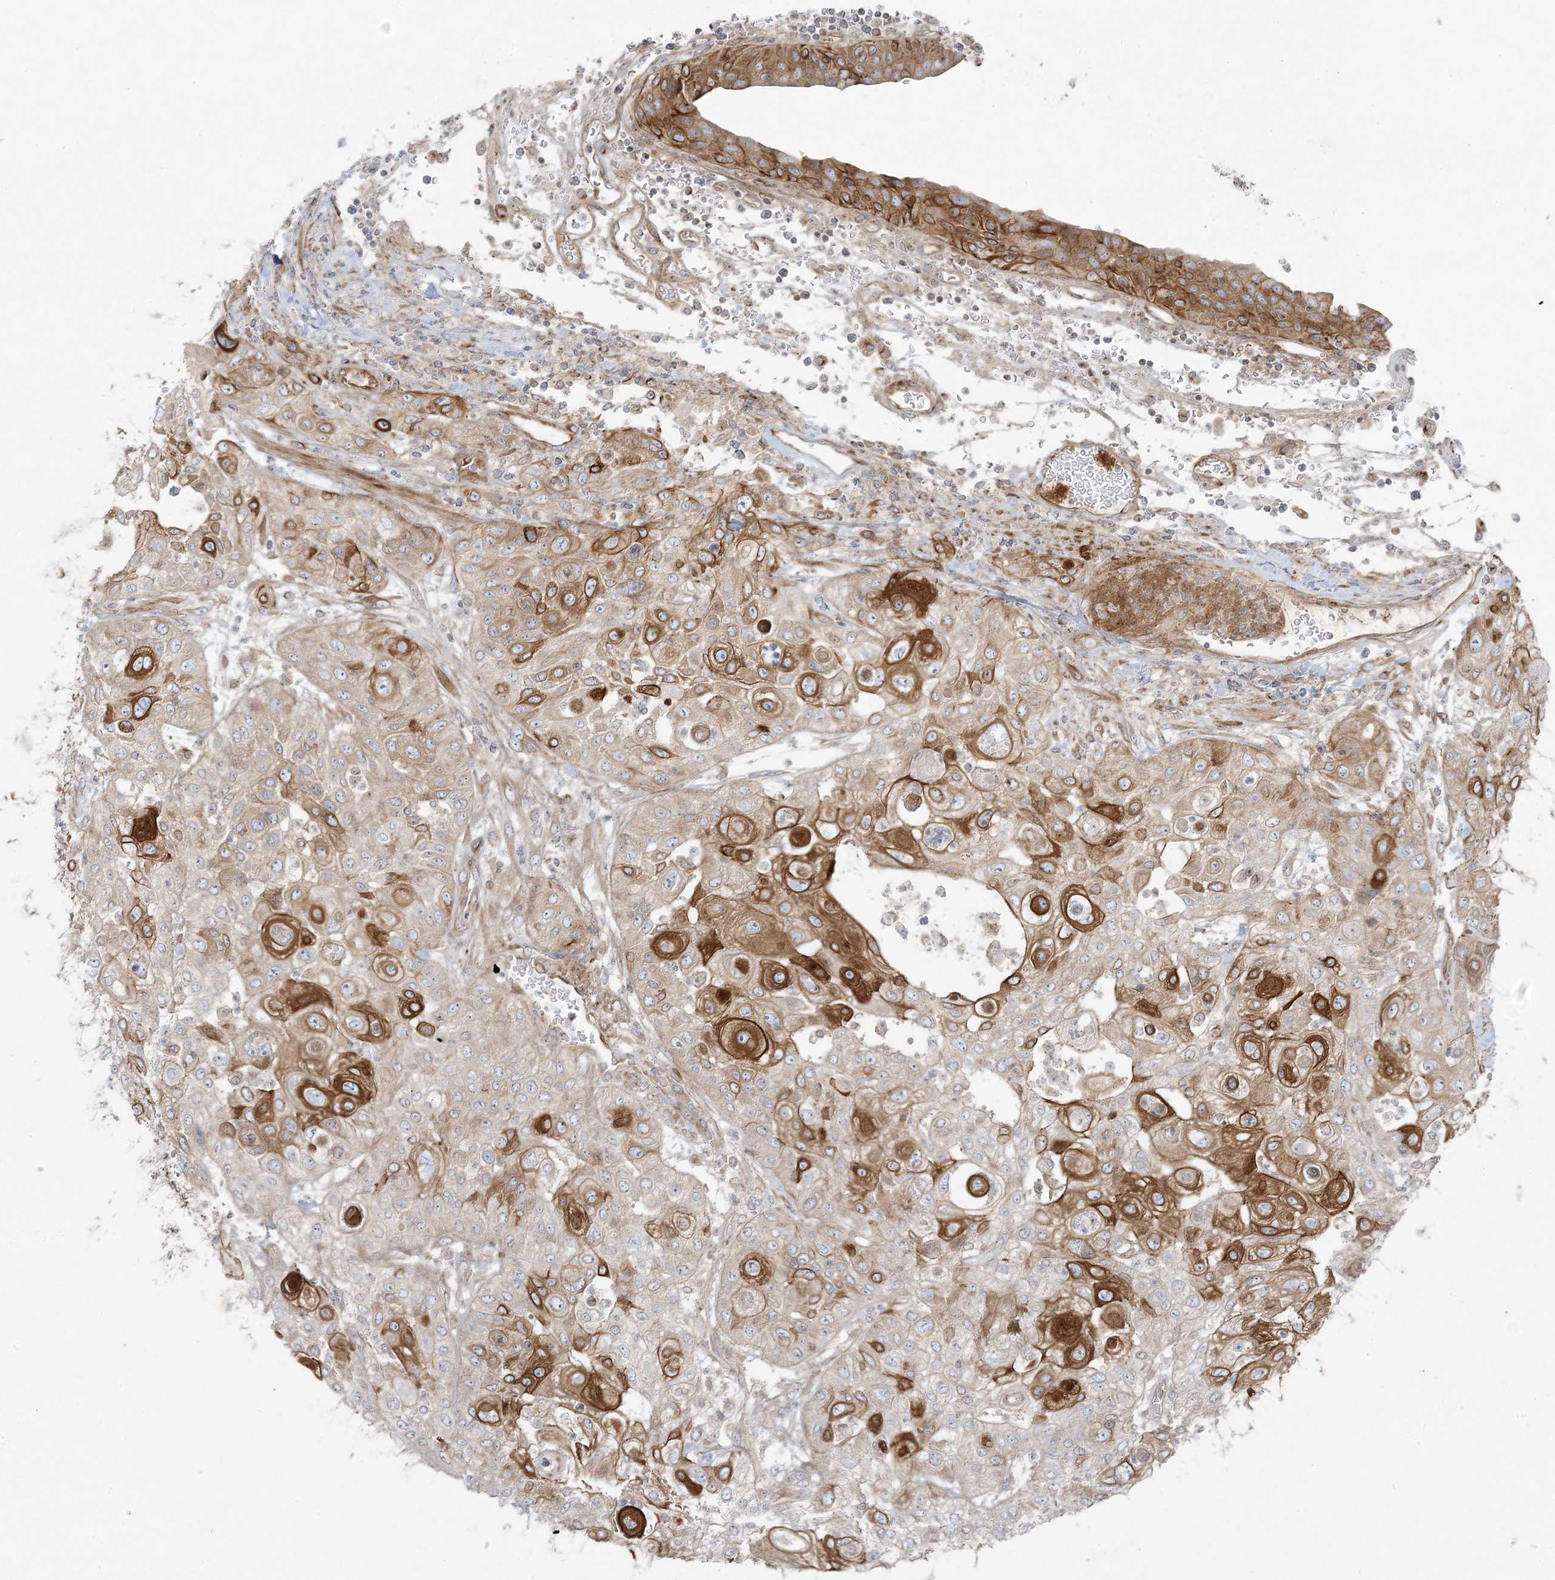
{"staining": {"intensity": "strong", "quantity": "25%-75%", "location": "cytoplasmic/membranous"}, "tissue": "urothelial cancer", "cell_type": "Tumor cells", "image_type": "cancer", "snomed": [{"axis": "morphology", "description": "Urothelial carcinoma, High grade"}, {"axis": "topography", "description": "Urinary bladder"}], "caption": "Immunohistochemistry (IHC) (DAB (3,3'-diaminobenzidine)) staining of high-grade urothelial carcinoma exhibits strong cytoplasmic/membranous protein positivity in about 25%-75% of tumor cells. Using DAB (brown) and hematoxylin (blue) stains, captured at high magnification using brightfield microscopy.", "gene": "PIK3R4", "patient": {"sex": "female", "age": 79}}